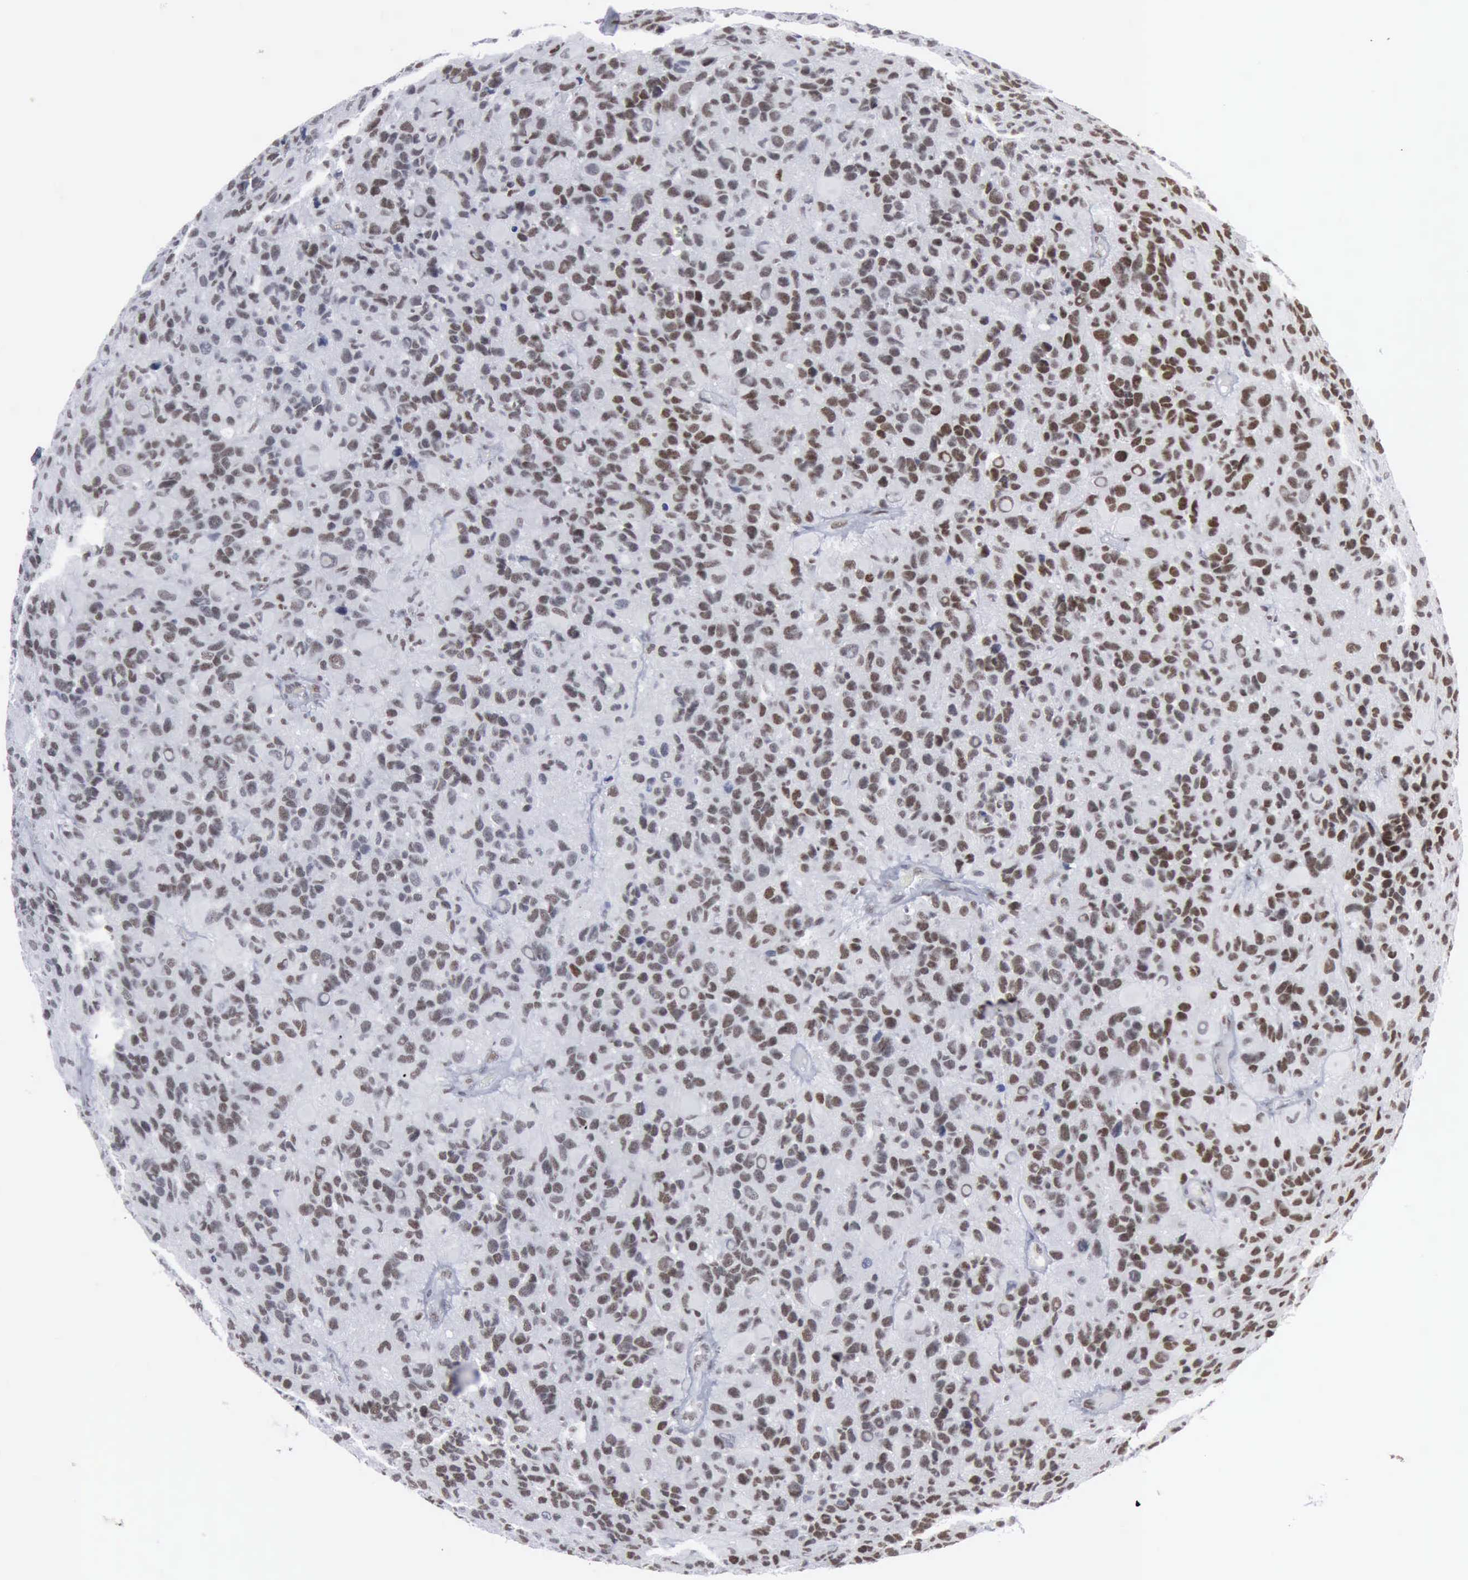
{"staining": {"intensity": "strong", "quantity": ">75%", "location": "nuclear"}, "tissue": "glioma", "cell_type": "Tumor cells", "image_type": "cancer", "snomed": [{"axis": "morphology", "description": "Glioma, malignant, High grade"}, {"axis": "topography", "description": "Brain"}], "caption": "High-power microscopy captured an IHC image of malignant high-grade glioma, revealing strong nuclear positivity in approximately >75% of tumor cells. (DAB = brown stain, brightfield microscopy at high magnification).", "gene": "XPA", "patient": {"sex": "male", "age": 77}}